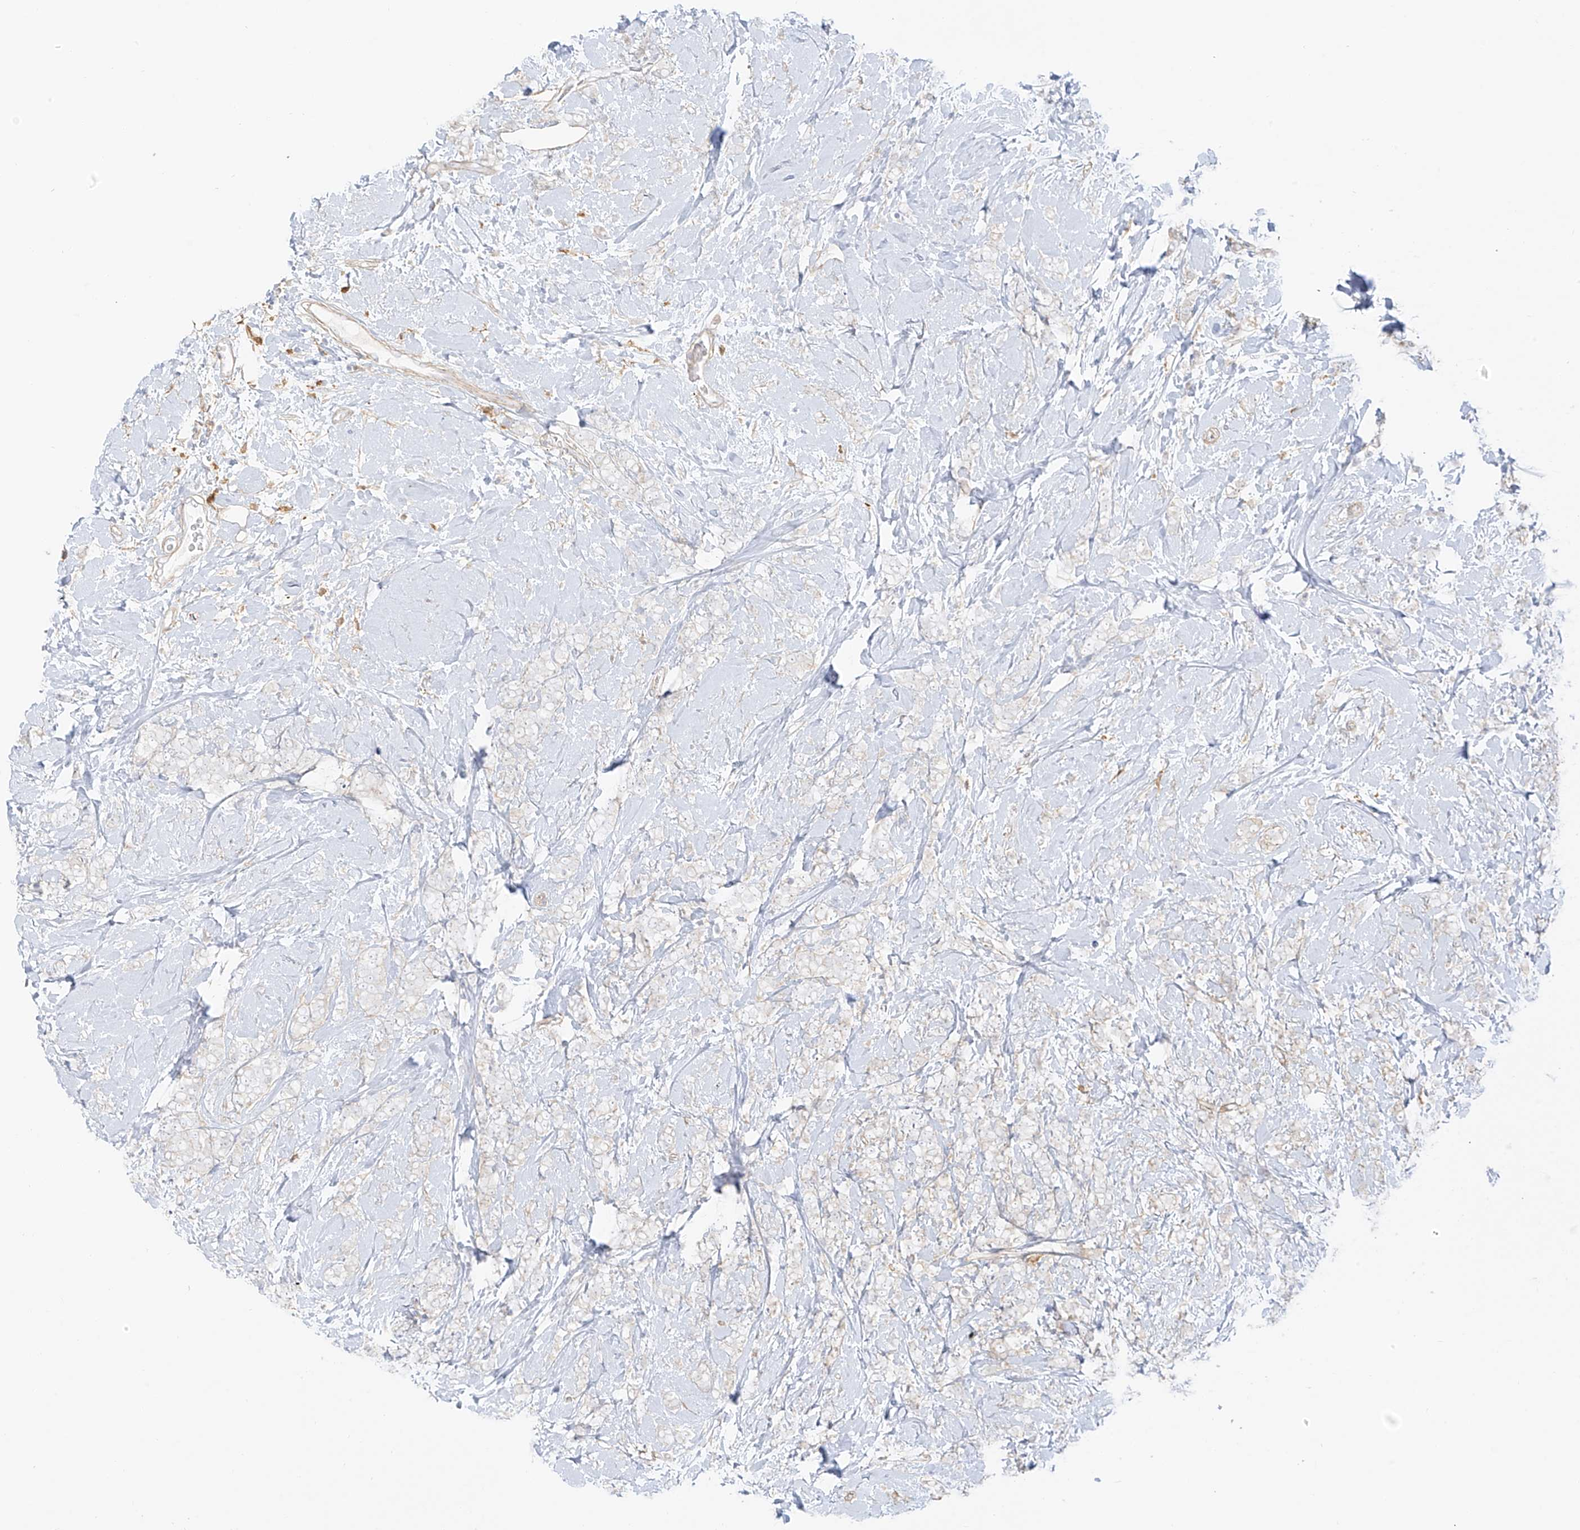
{"staining": {"intensity": "negative", "quantity": "none", "location": "none"}, "tissue": "breast cancer", "cell_type": "Tumor cells", "image_type": "cancer", "snomed": [{"axis": "morphology", "description": "Lobular carcinoma"}, {"axis": "topography", "description": "Breast"}], "caption": "Protein analysis of lobular carcinoma (breast) displays no significant positivity in tumor cells.", "gene": "UPK1B", "patient": {"sex": "female", "age": 58}}